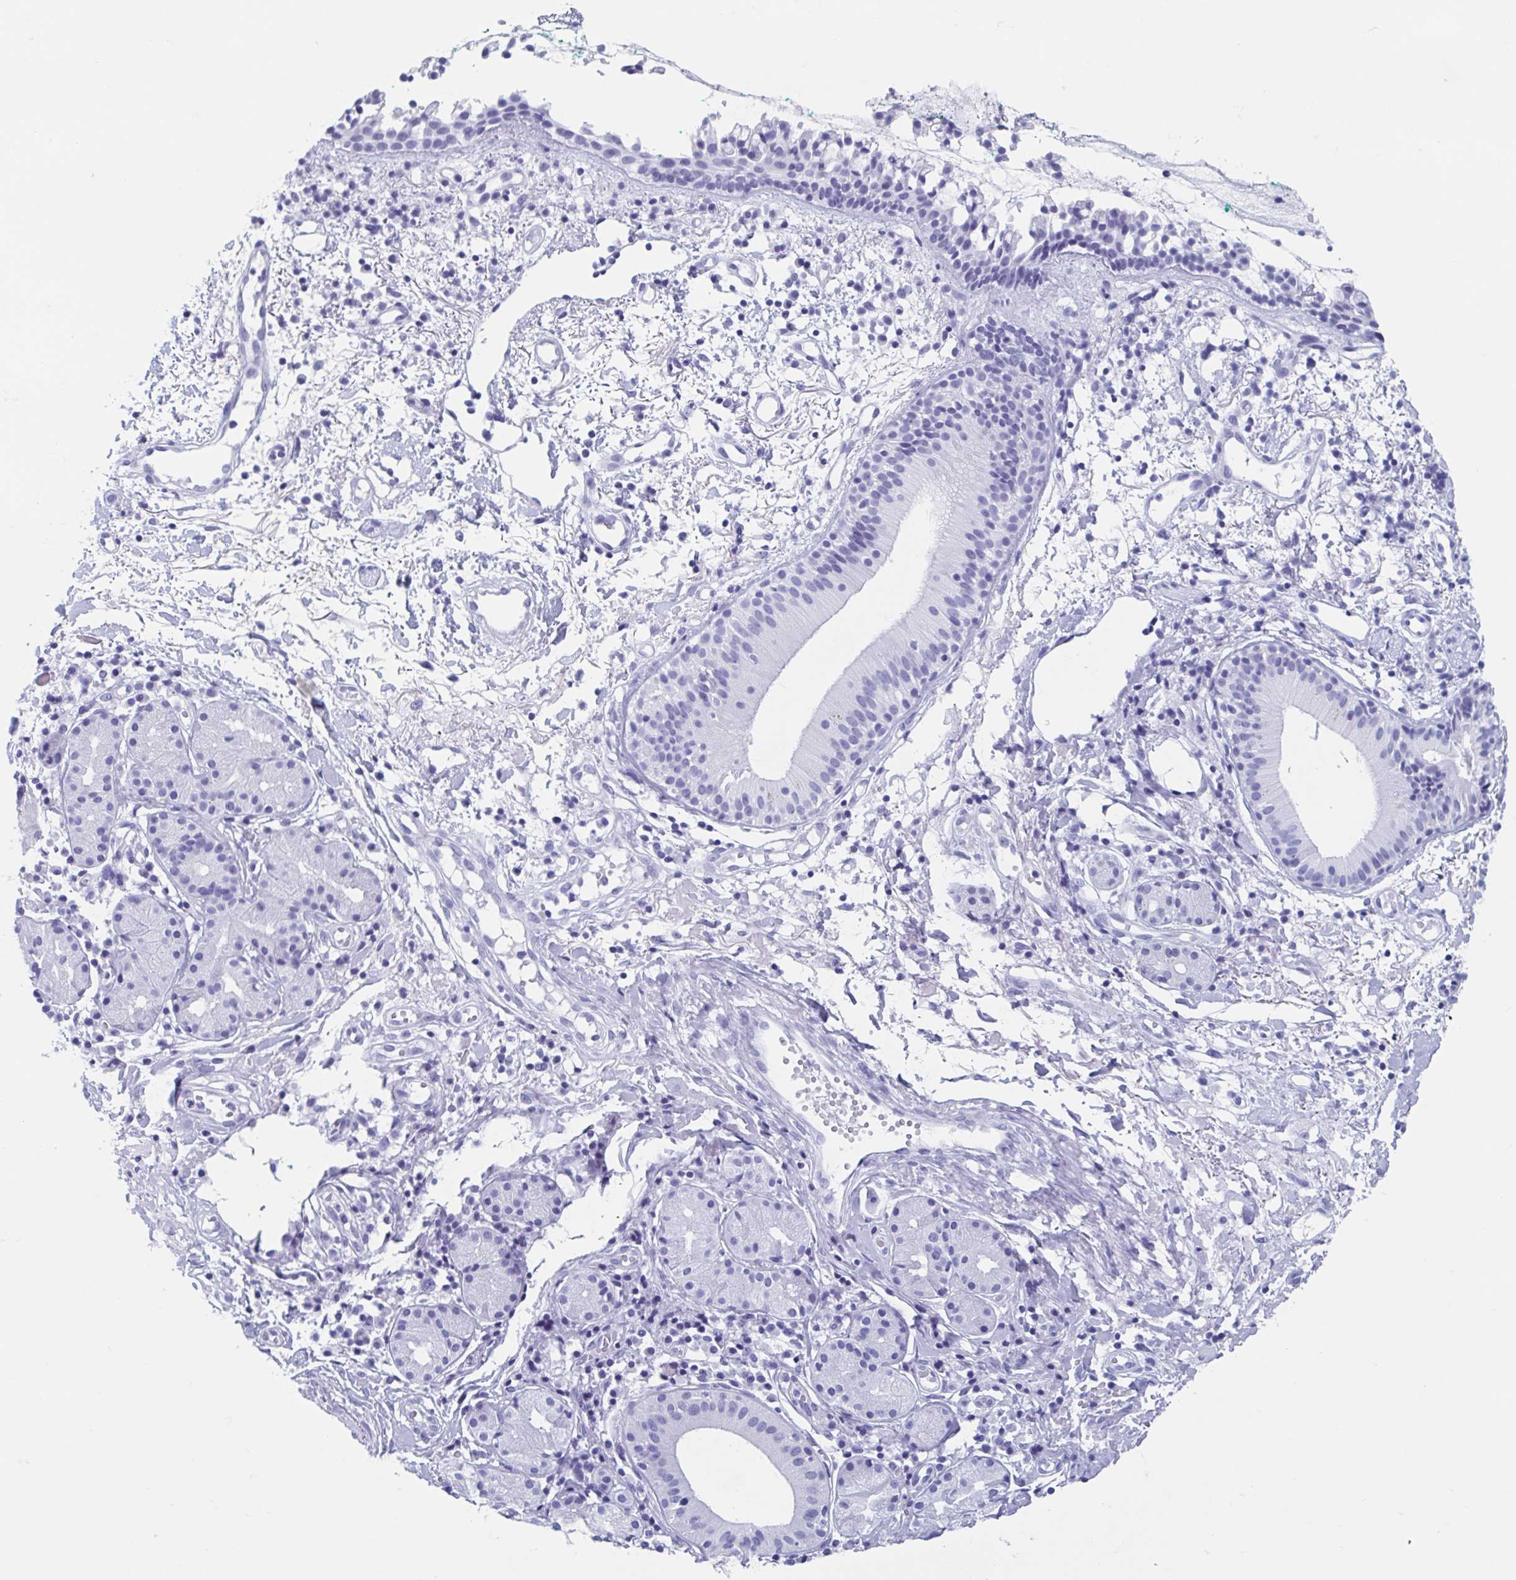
{"staining": {"intensity": "negative", "quantity": "none", "location": "none"}, "tissue": "nasopharynx", "cell_type": "Respiratory epithelial cells", "image_type": "normal", "snomed": [{"axis": "morphology", "description": "Normal tissue, NOS"}, {"axis": "morphology", "description": "Basal cell carcinoma"}, {"axis": "topography", "description": "Cartilage tissue"}, {"axis": "topography", "description": "Nasopharynx"}, {"axis": "topography", "description": "Oral tissue"}], "caption": "Immunohistochemistry micrograph of unremarkable human nasopharynx stained for a protein (brown), which reveals no positivity in respiratory epithelial cells.", "gene": "HDGFL1", "patient": {"sex": "female", "age": 77}}